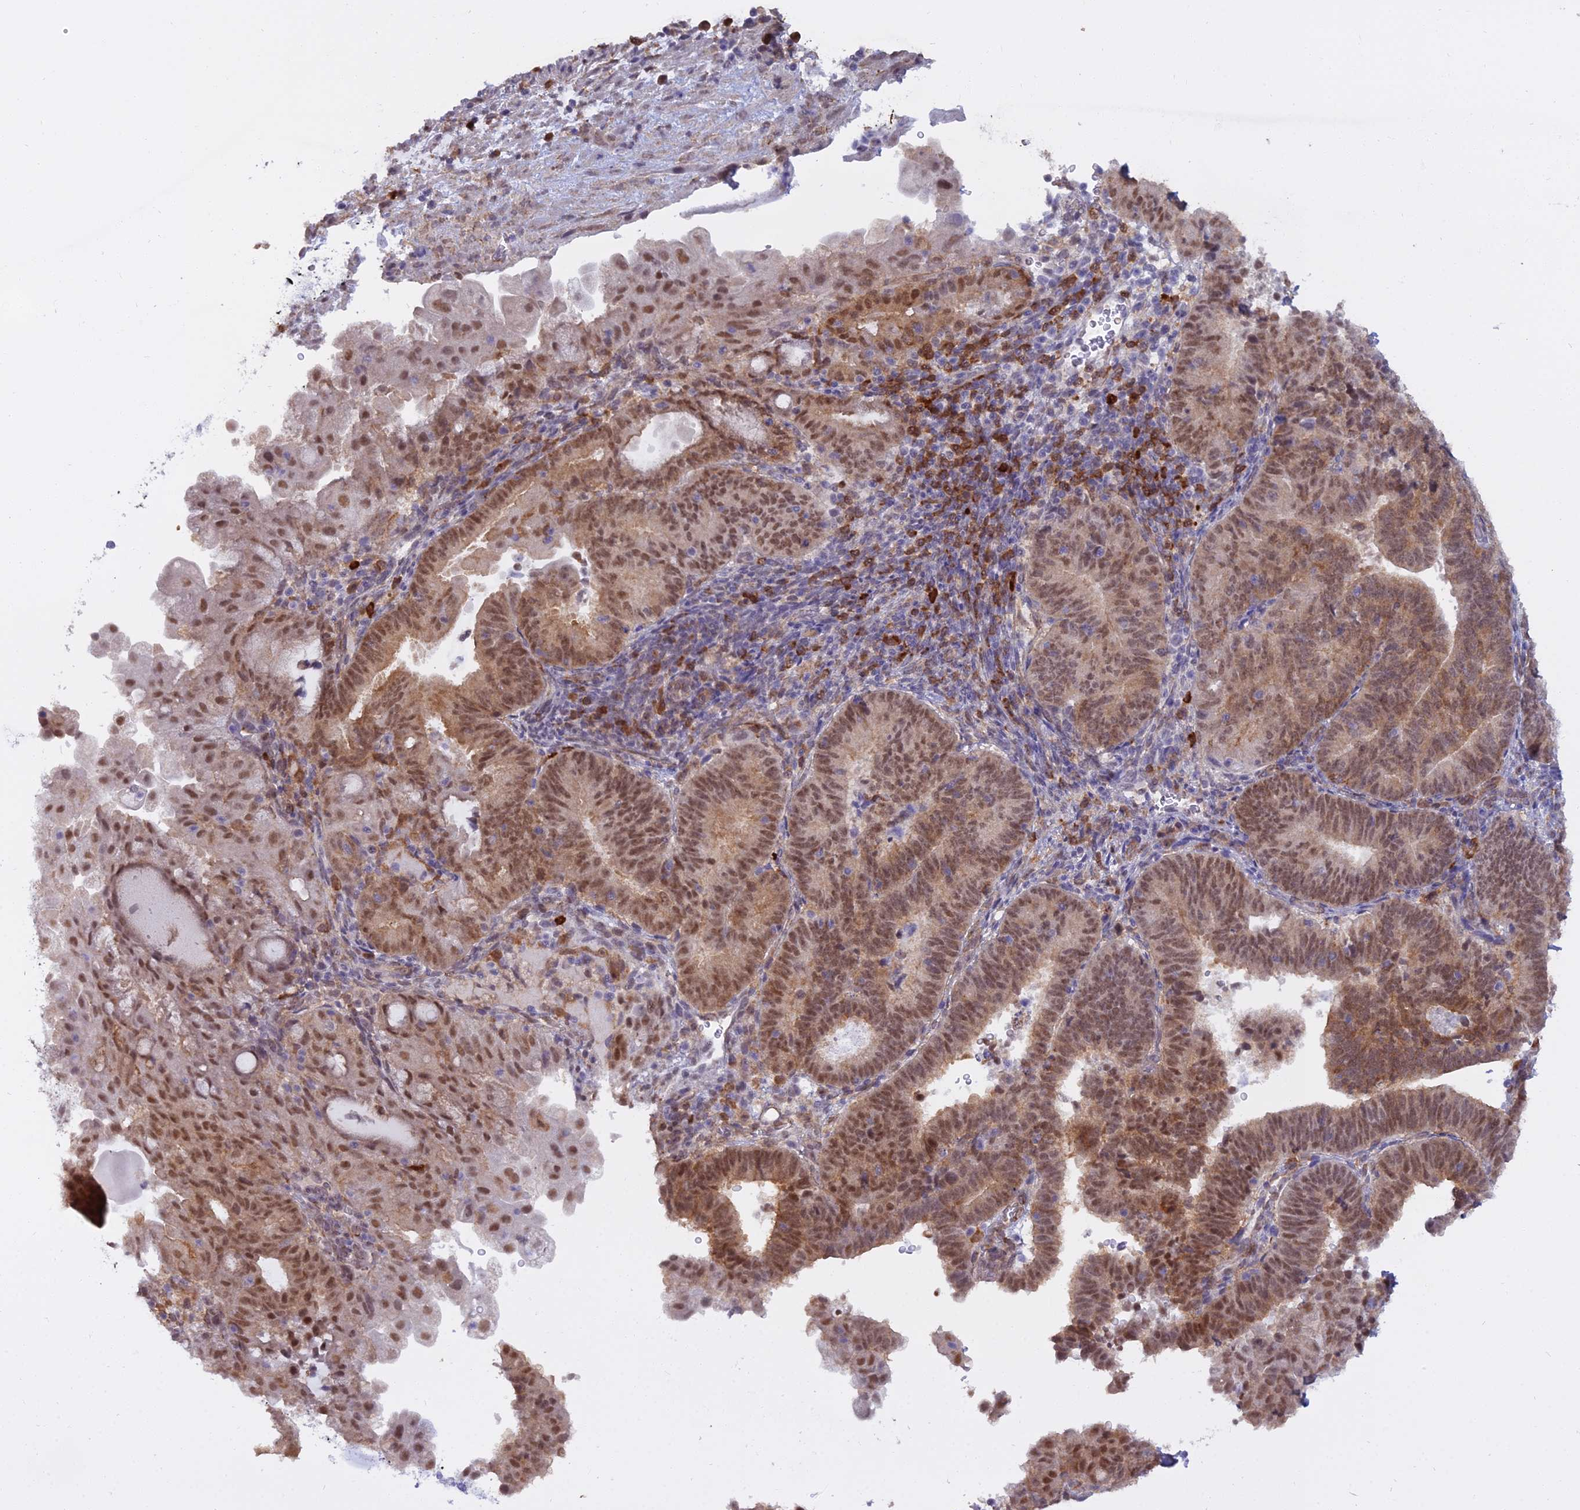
{"staining": {"intensity": "moderate", "quantity": ">75%", "location": "cytoplasmic/membranous,nuclear"}, "tissue": "endometrial cancer", "cell_type": "Tumor cells", "image_type": "cancer", "snomed": [{"axis": "morphology", "description": "Adenocarcinoma, NOS"}, {"axis": "topography", "description": "Endometrium"}], "caption": "IHC (DAB (3,3'-diaminobenzidine)) staining of endometrial cancer (adenocarcinoma) reveals moderate cytoplasmic/membranous and nuclear protein positivity in approximately >75% of tumor cells.", "gene": "BLNK", "patient": {"sex": "female", "age": 70}}